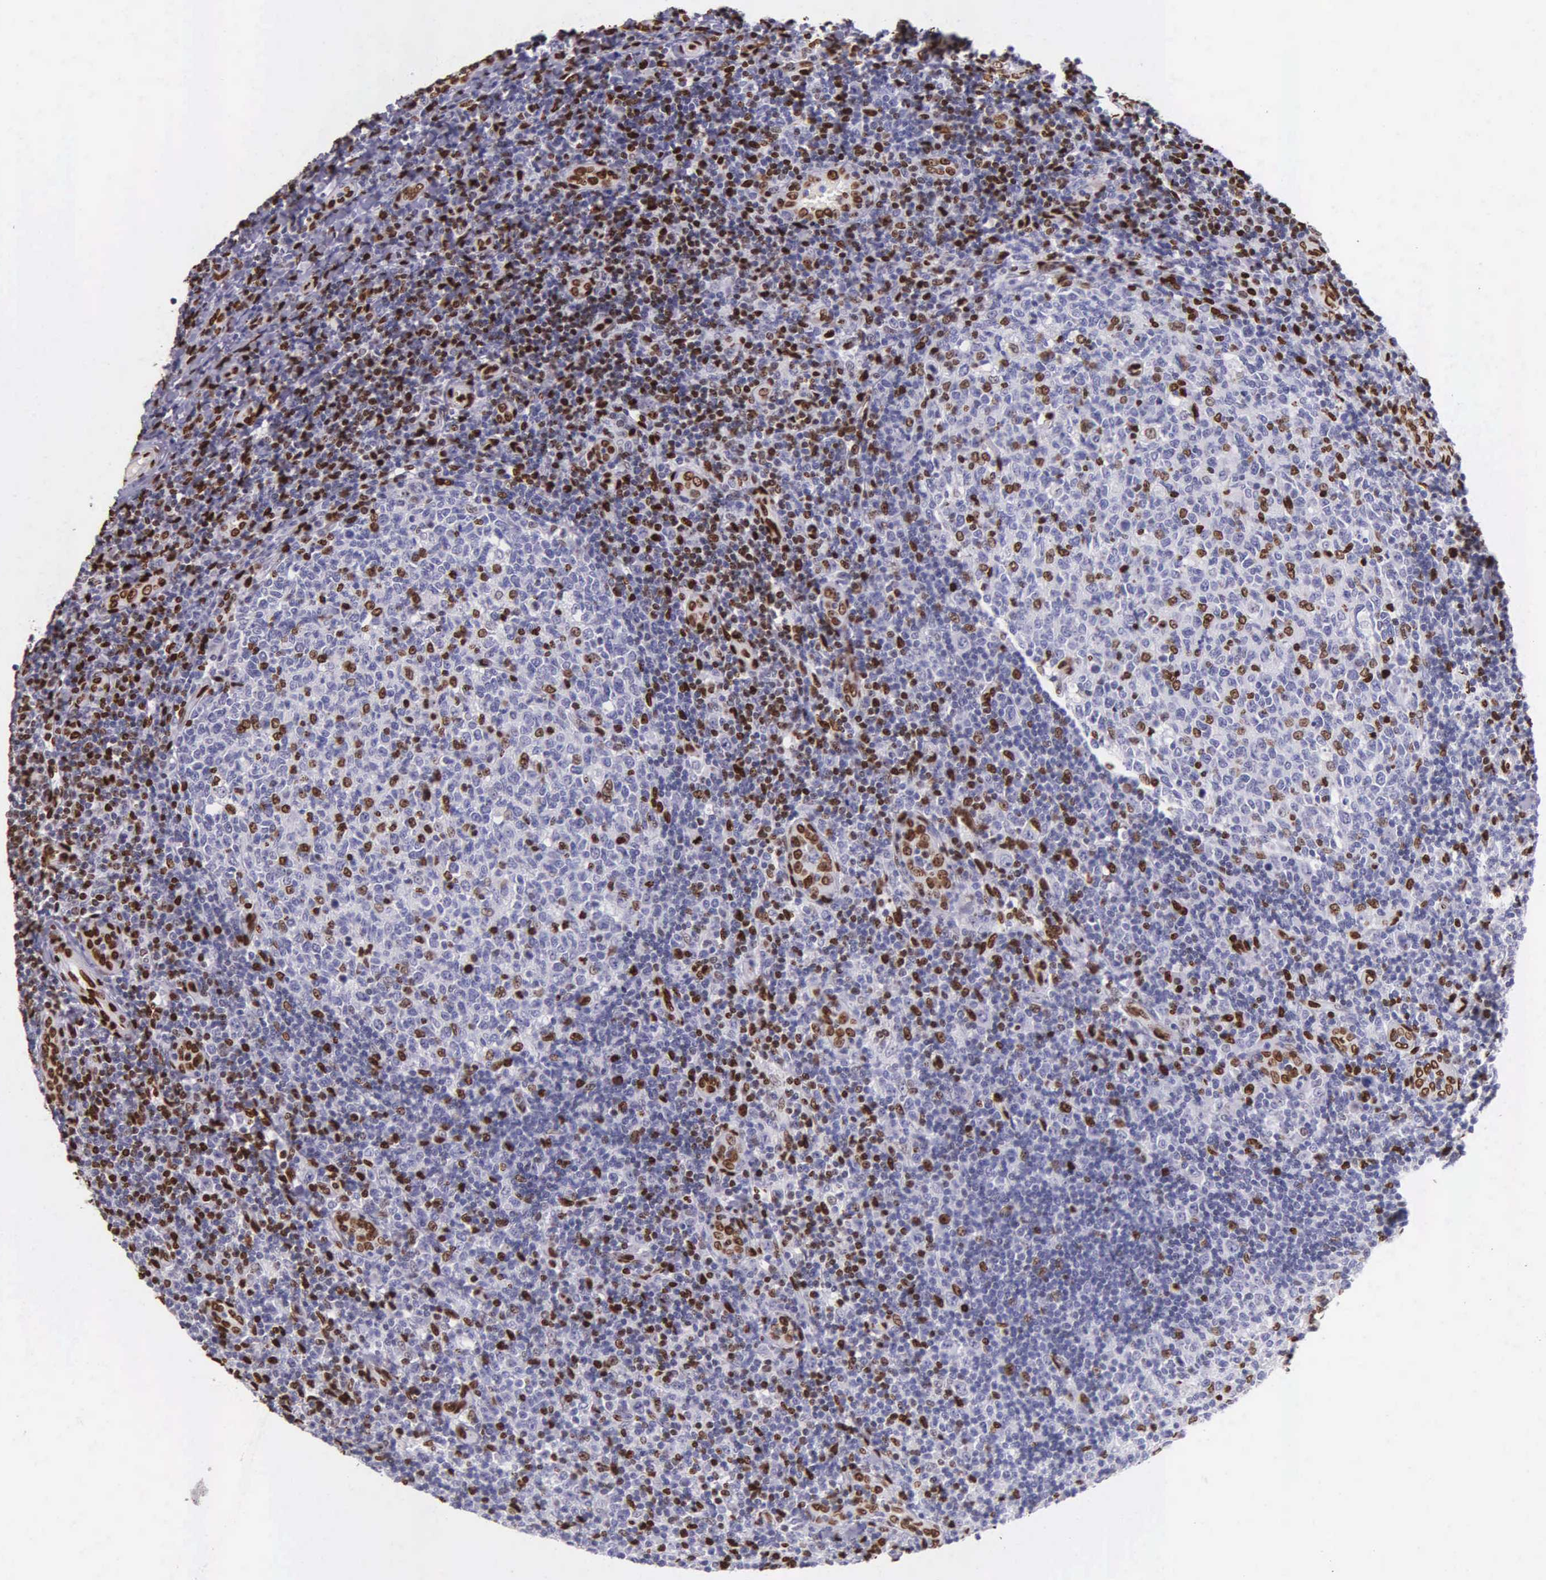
{"staining": {"intensity": "strong", "quantity": "<25%", "location": "nuclear"}, "tissue": "tonsil", "cell_type": "Germinal center cells", "image_type": "normal", "snomed": [{"axis": "morphology", "description": "Normal tissue, NOS"}, {"axis": "topography", "description": "Tonsil"}], "caption": "Immunohistochemistry (IHC) (DAB) staining of normal human tonsil exhibits strong nuclear protein staining in approximately <25% of germinal center cells. (IHC, brightfield microscopy, high magnification).", "gene": "H1", "patient": {"sex": "female", "age": 3}}